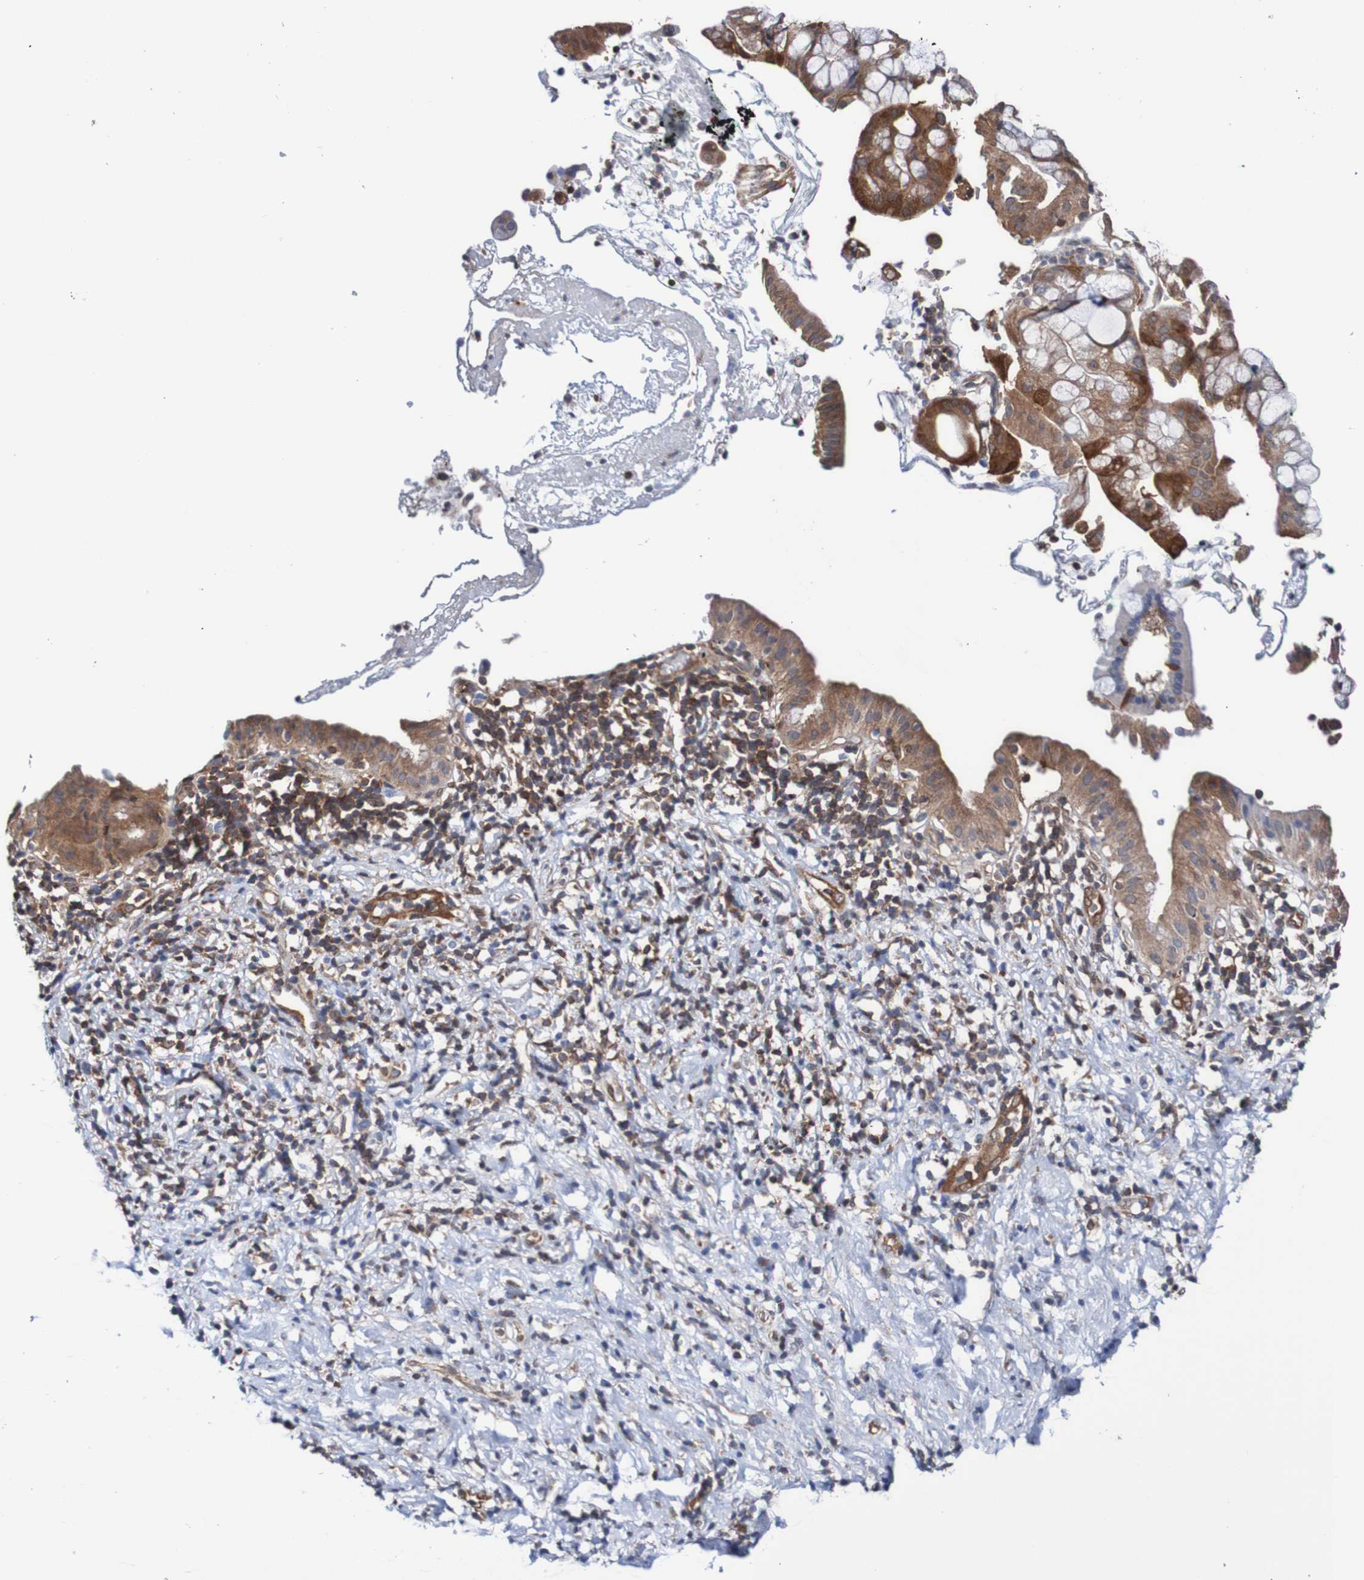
{"staining": {"intensity": "moderate", "quantity": "25%-75%", "location": "cytoplasmic/membranous"}, "tissue": "pancreatic cancer", "cell_type": "Tumor cells", "image_type": "cancer", "snomed": [{"axis": "morphology", "description": "Adenocarcinoma, NOS"}, {"axis": "morphology", "description": "Adenocarcinoma, metastatic, NOS"}, {"axis": "topography", "description": "Lymph node"}, {"axis": "topography", "description": "Pancreas"}, {"axis": "topography", "description": "Duodenum"}], "caption": "Pancreatic cancer (metastatic adenocarcinoma) was stained to show a protein in brown. There is medium levels of moderate cytoplasmic/membranous positivity in approximately 25%-75% of tumor cells. (brown staining indicates protein expression, while blue staining denotes nuclei).", "gene": "RIGI", "patient": {"sex": "female", "age": 64}}